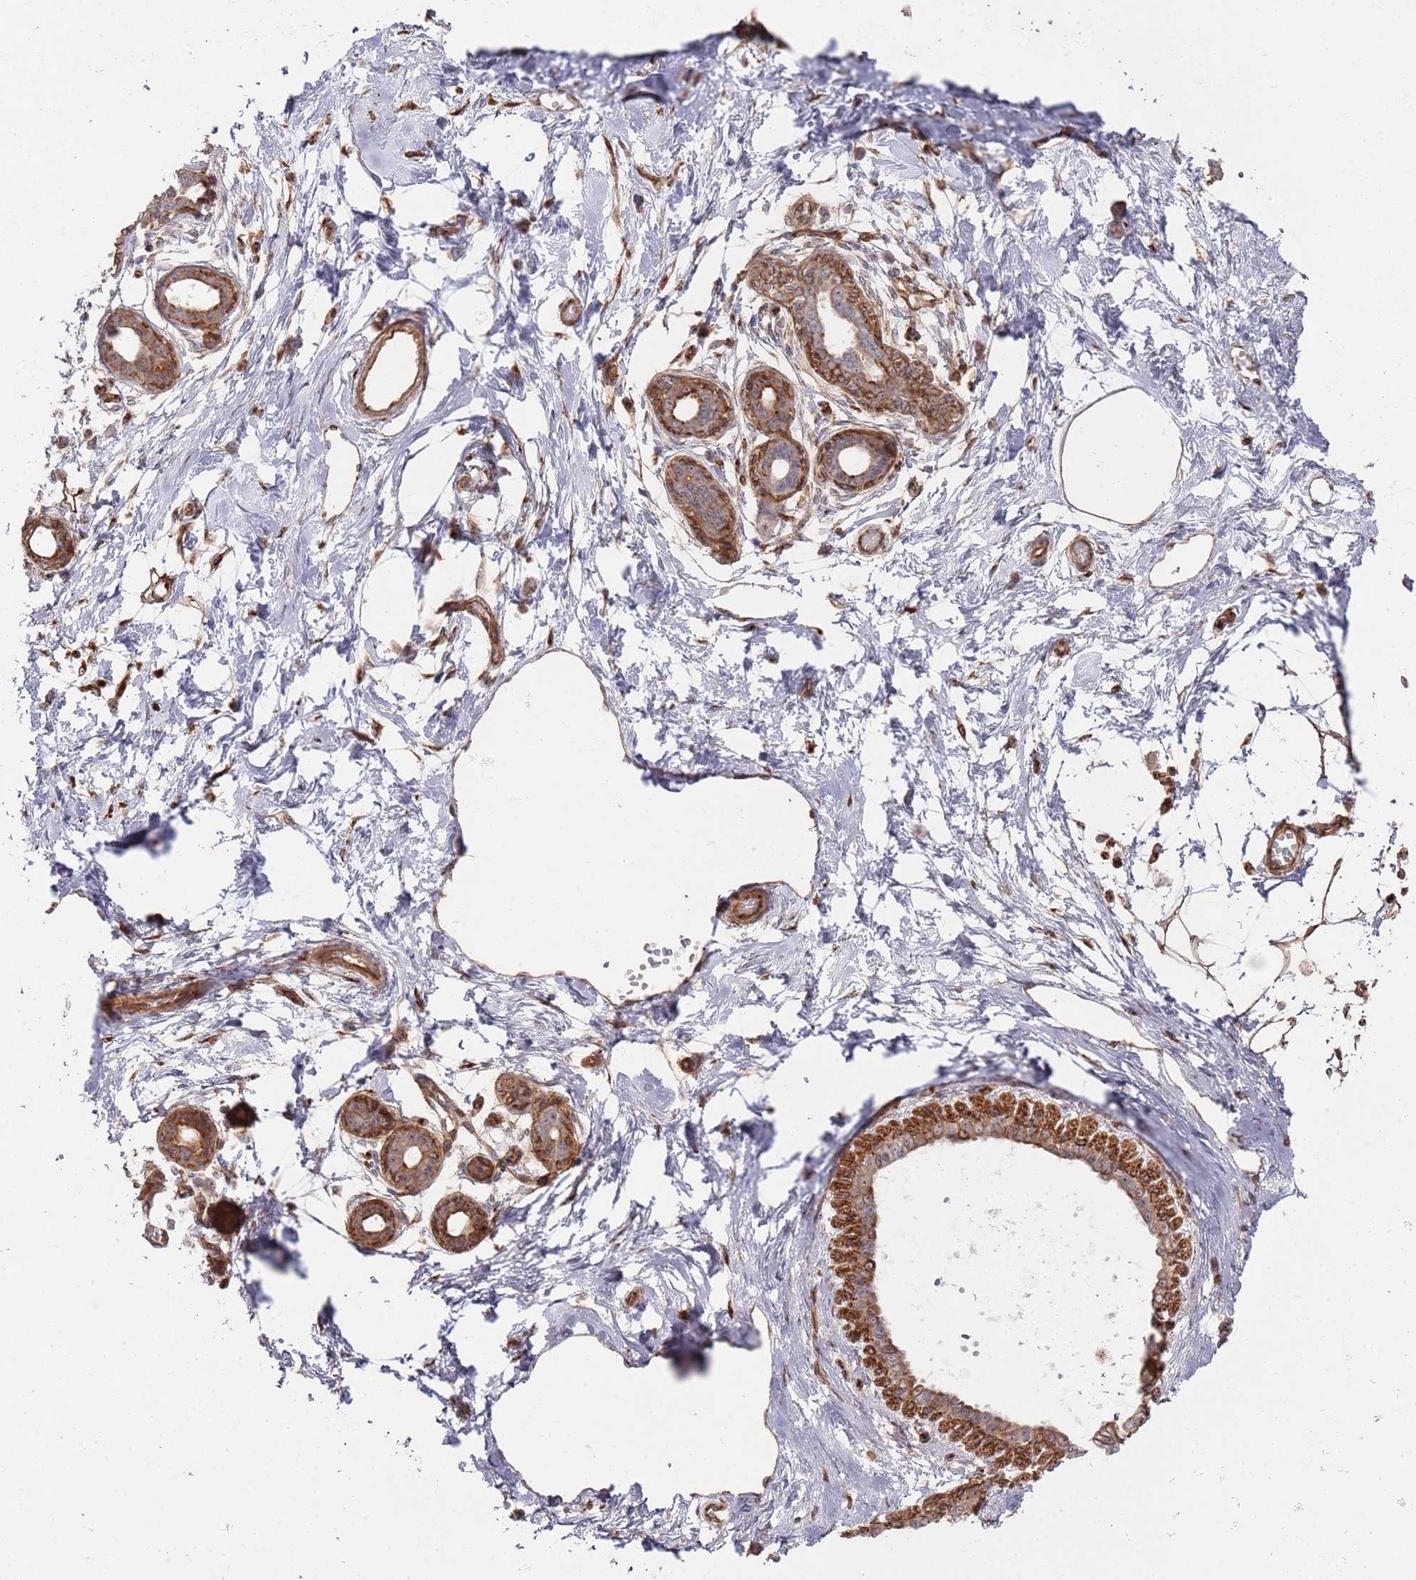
{"staining": {"intensity": "moderate", "quantity": ">75%", "location": "cytoplasmic/membranous"}, "tissue": "breast", "cell_type": "Adipocytes", "image_type": "normal", "snomed": [{"axis": "morphology", "description": "Normal tissue, NOS"}, {"axis": "topography", "description": "Breast"}], "caption": "Immunohistochemical staining of normal breast shows moderate cytoplasmic/membranous protein positivity in approximately >75% of adipocytes.", "gene": "PHF21A", "patient": {"sex": "female", "age": 45}}